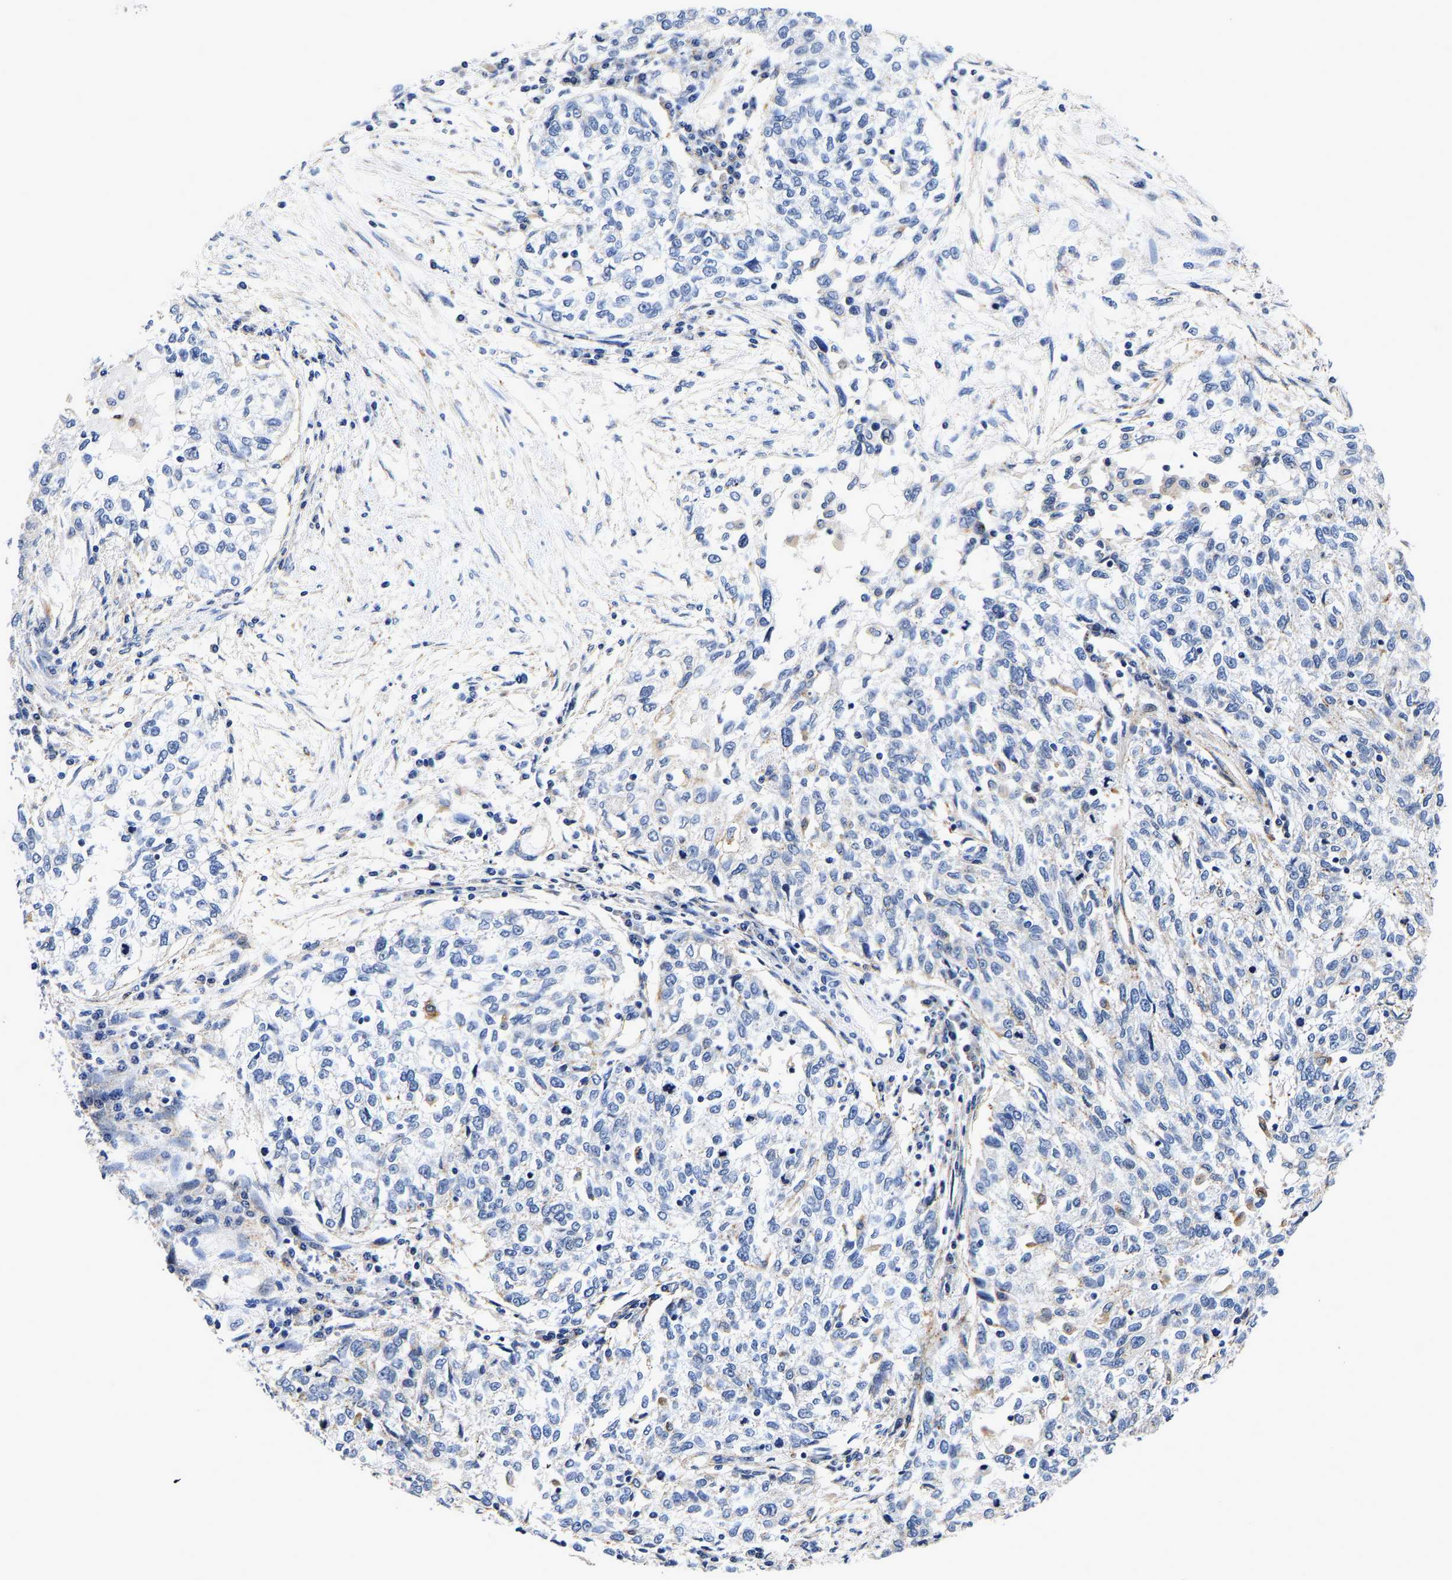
{"staining": {"intensity": "negative", "quantity": "none", "location": "none"}, "tissue": "cervical cancer", "cell_type": "Tumor cells", "image_type": "cancer", "snomed": [{"axis": "morphology", "description": "Squamous cell carcinoma, NOS"}, {"axis": "topography", "description": "Cervix"}], "caption": "High power microscopy image of an immunohistochemistry (IHC) image of cervical squamous cell carcinoma, revealing no significant expression in tumor cells.", "gene": "GRN", "patient": {"sex": "female", "age": 57}}